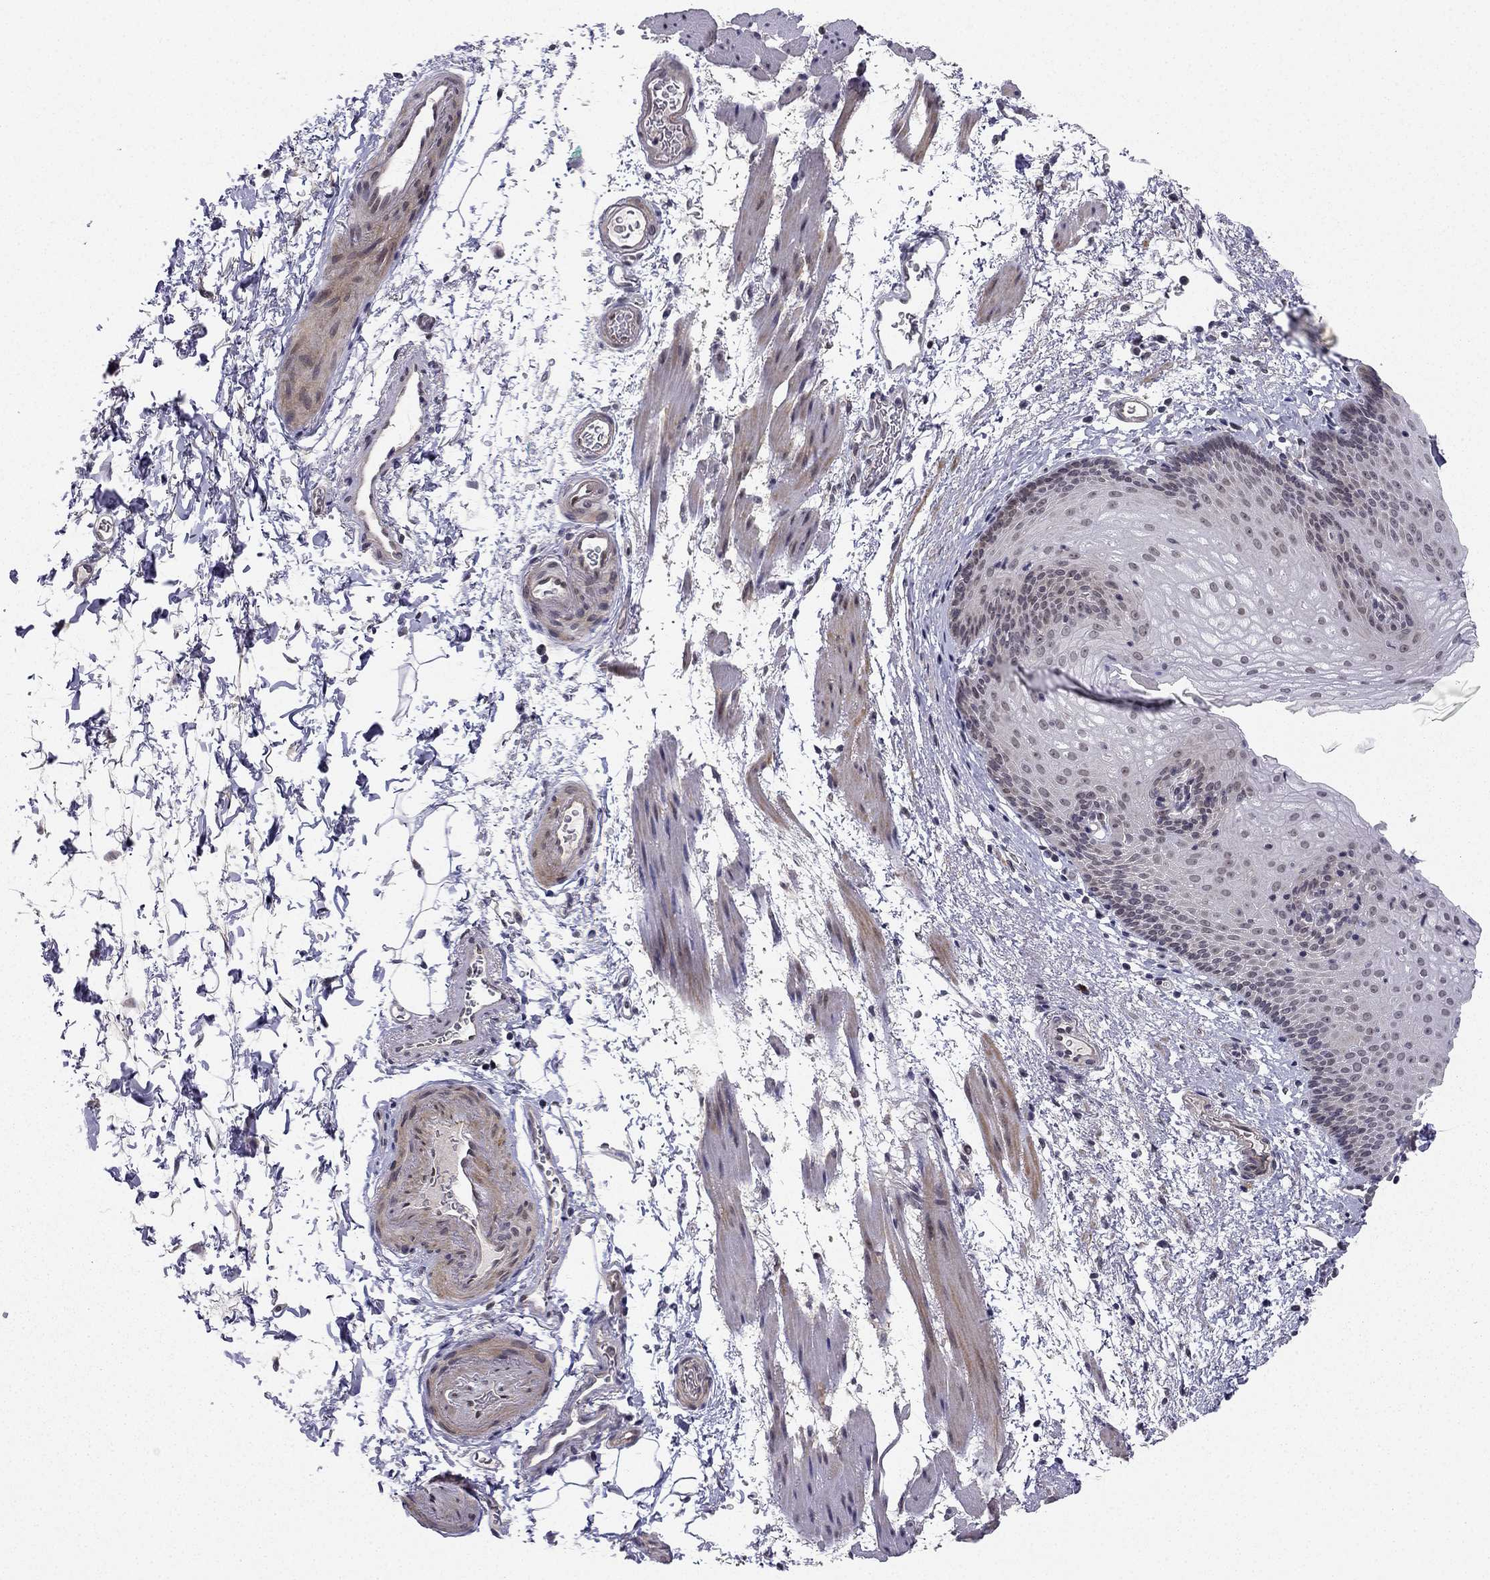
{"staining": {"intensity": "negative", "quantity": "none", "location": "none"}, "tissue": "esophagus", "cell_type": "Squamous epithelial cells", "image_type": "normal", "snomed": [{"axis": "morphology", "description": "Normal tissue, NOS"}, {"axis": "topography", "description": "Esophagus"}], "caption": "IHC of normal esophagus displays no expression in squamous epithelial cells.", "gene": "CHST8", "patient": {"sex": "female", "age": 64}}